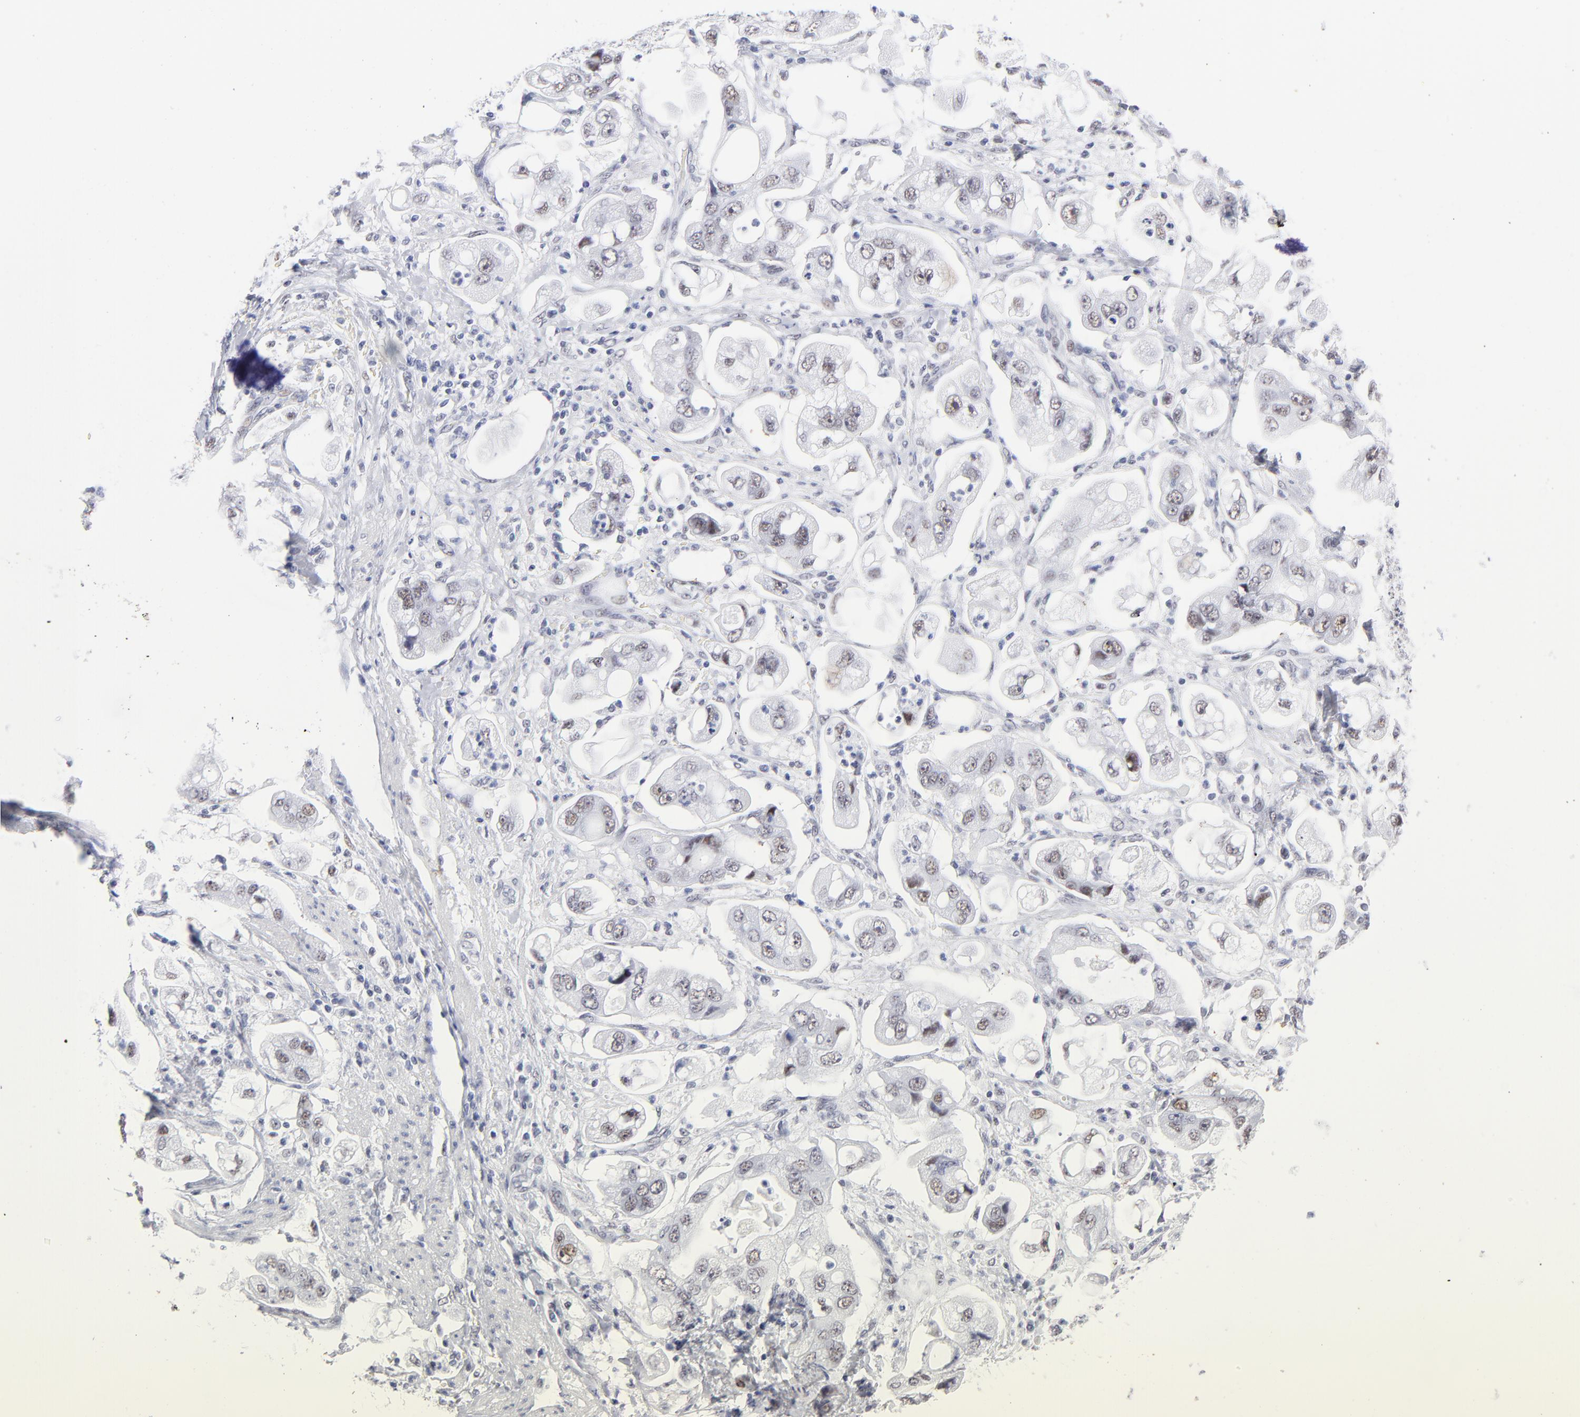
{"staining": {"intensity": "weak", "quantity": ">75%", "location": "nuclear"}, "tissue": "stomach cancer", "cell_type": "Tumor cells", "image_type": "cancer", "snomed": [{"axis": "morphology", "description": "Adenocarcinoma, NOS"}, {"axis": "topography", "description": "Stomach"}], "caption": "A histopathology image showing weak nuclear staining in about >75% of tumor cells in stomach cancer (adenocarcinoma), as visualized by brown immunohistochemical staining.", "gene": "SNRPB", "patient": {"sex": "male", "age": 62}}